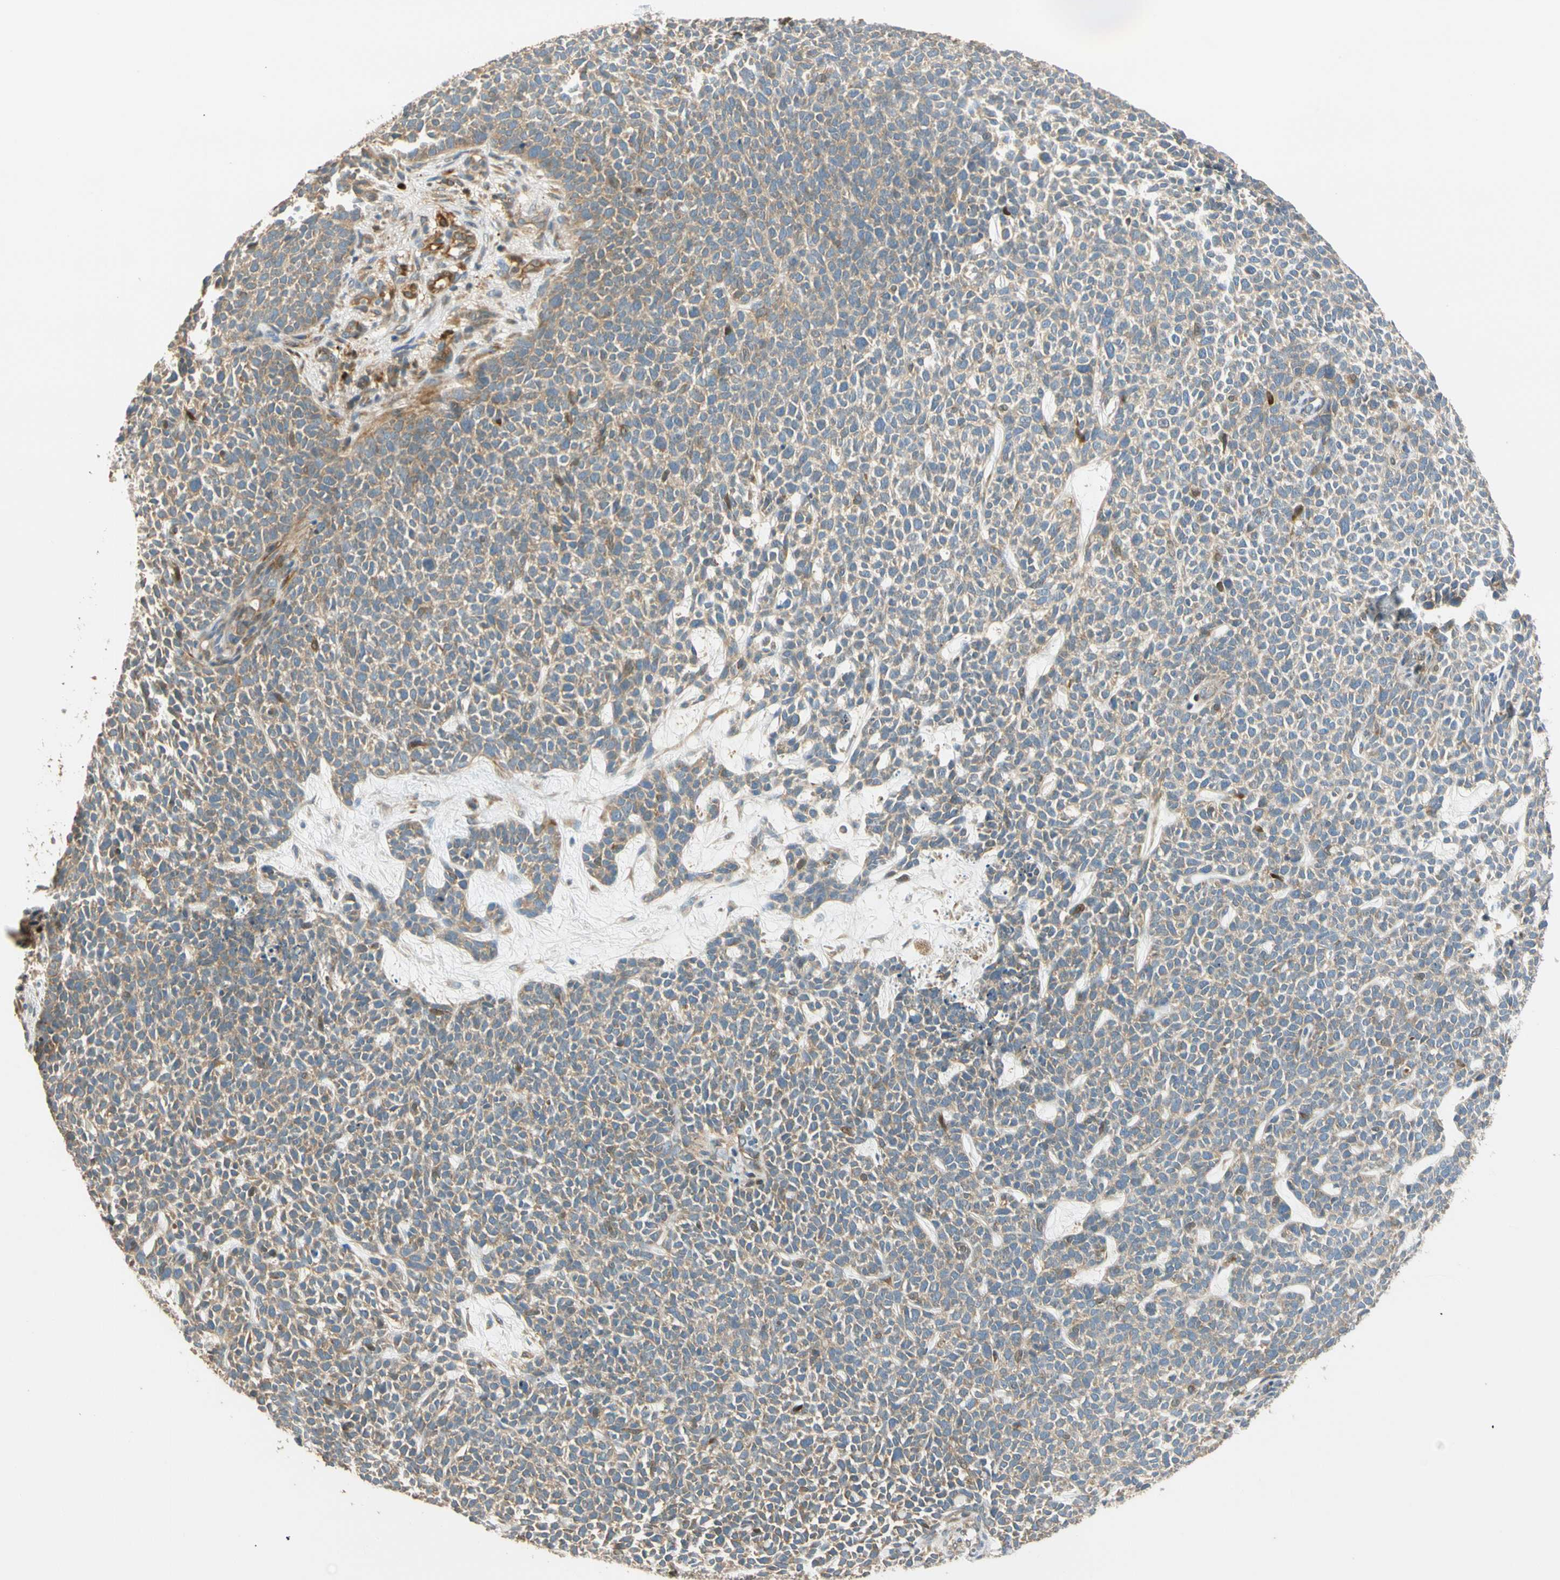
{"staining": {"intensity": "moderate", "quantity": ">75%", "location": "cytoplasmic/membranous"}, "tissue": "skin cancer", "cell_type": "Tumor cells", "image_type": "cancer", "snomed": [{"axis": "morphology", "description": "Basal cell carcinoma"}, {"axis": "topography", "description": "Skin"}], "caption": "A brown stain labels moderate cytoplasmic/membranous positivity of a protein in human skin cancer (basal cell carcinoma) tumor cells.", "gene": "PARP14", "patient": {"sex": "female", "age": 84}}